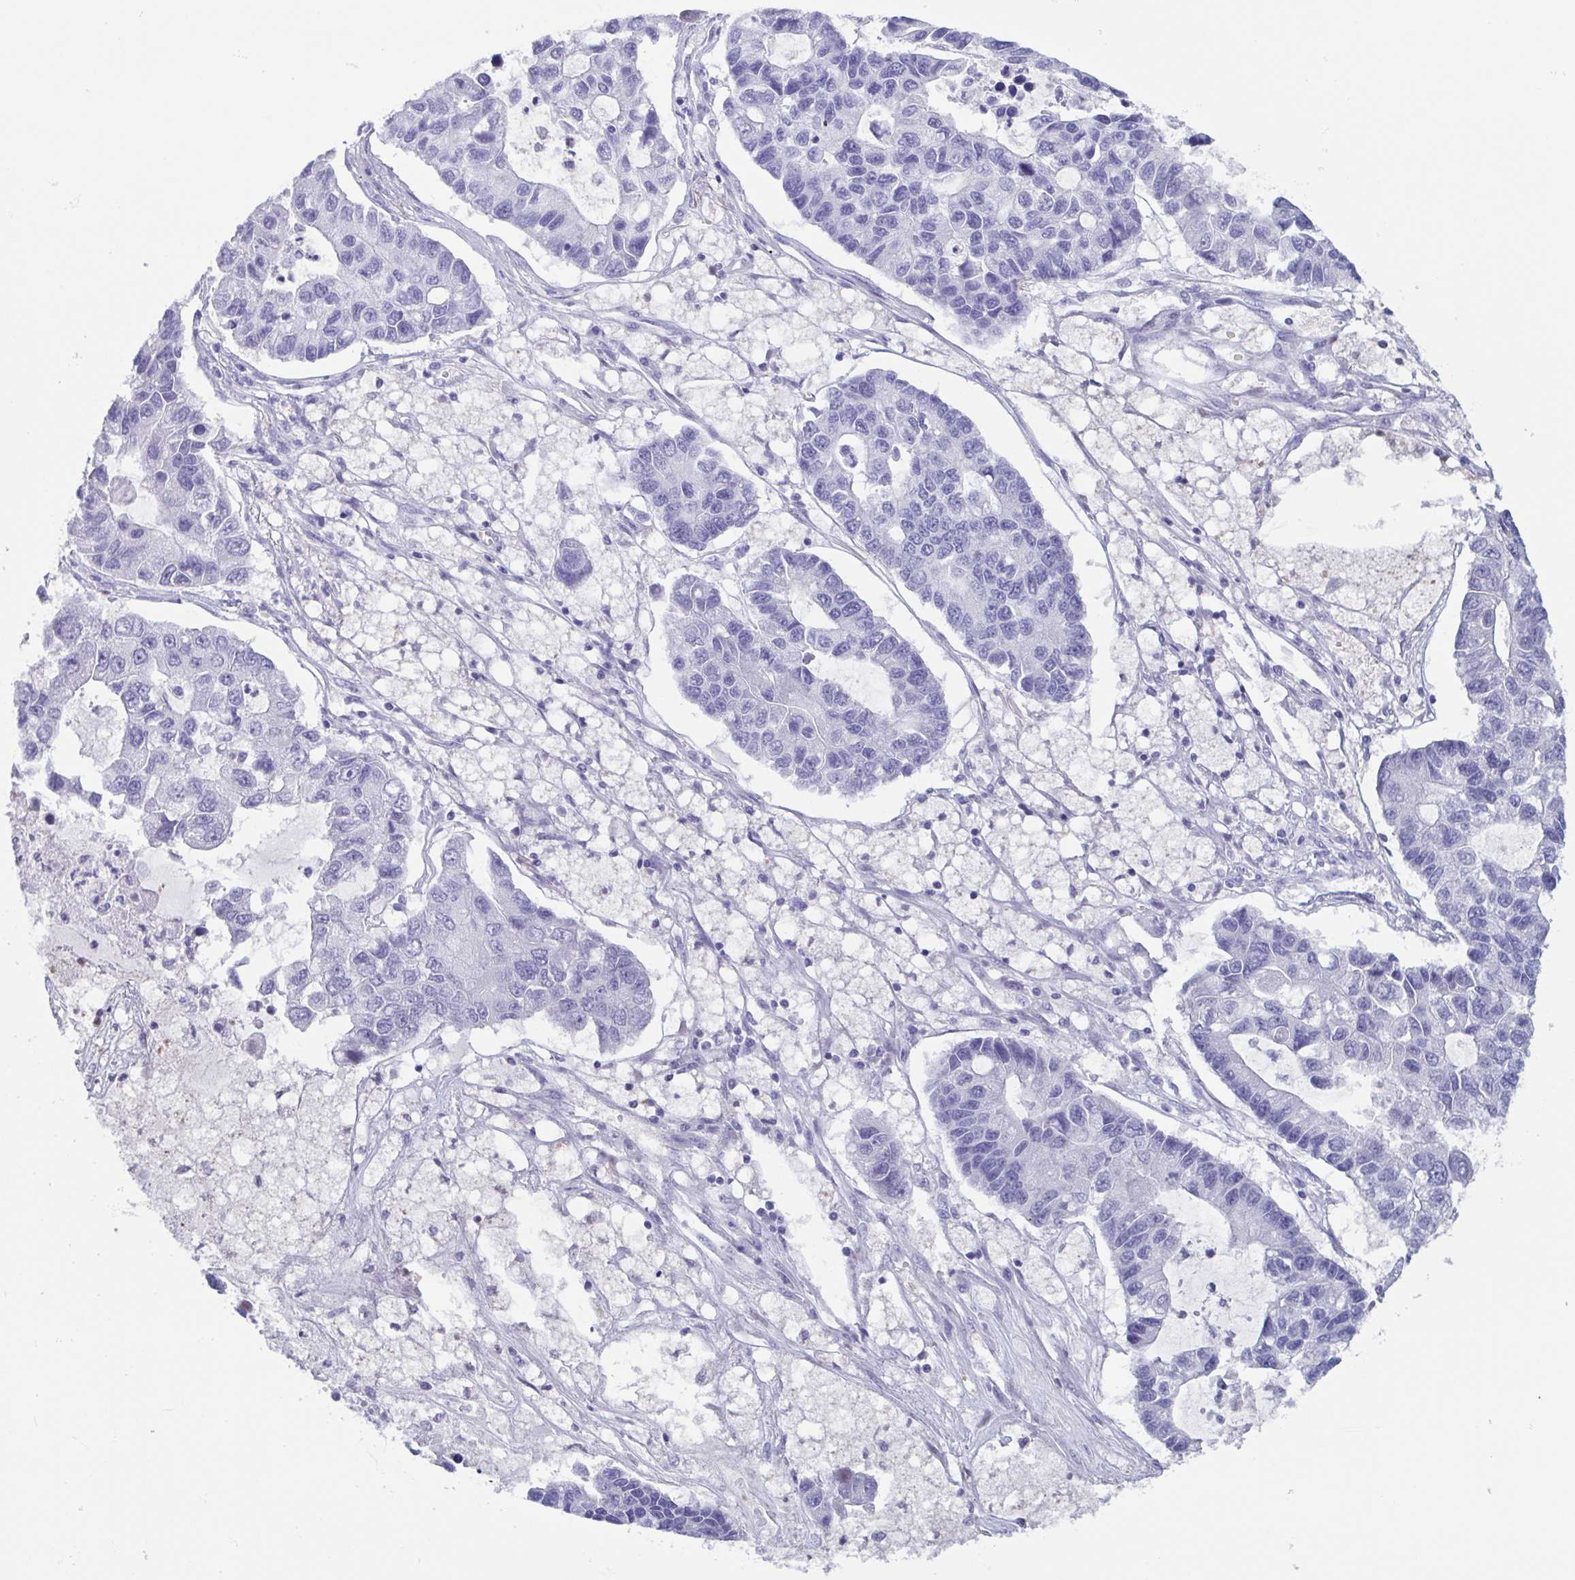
{"staining": {"intensity": "negative", "quantity": "none", "location": "none"}, "tissue": "lung cancer", "cell_type": "Tumor cells", "image_type": "cancer", "snomed": [{"axis": "morphology", "description": "Adenocarcinoma, NOS"}, {"axis": "topography", "description": "Bronchus"}, {"axis": "topography", "description": "Lung"}], "caption": "Immunohistochemistry (IHC) histopathology image of neoplastic tissue: human adenocarcinoma (lung) stained with DAB (3,3'-diaminobenzidine) shows no significant protein staining in tumor cells.", "gene": "LTF", "patient": {"sex": "female", "age": 51}}